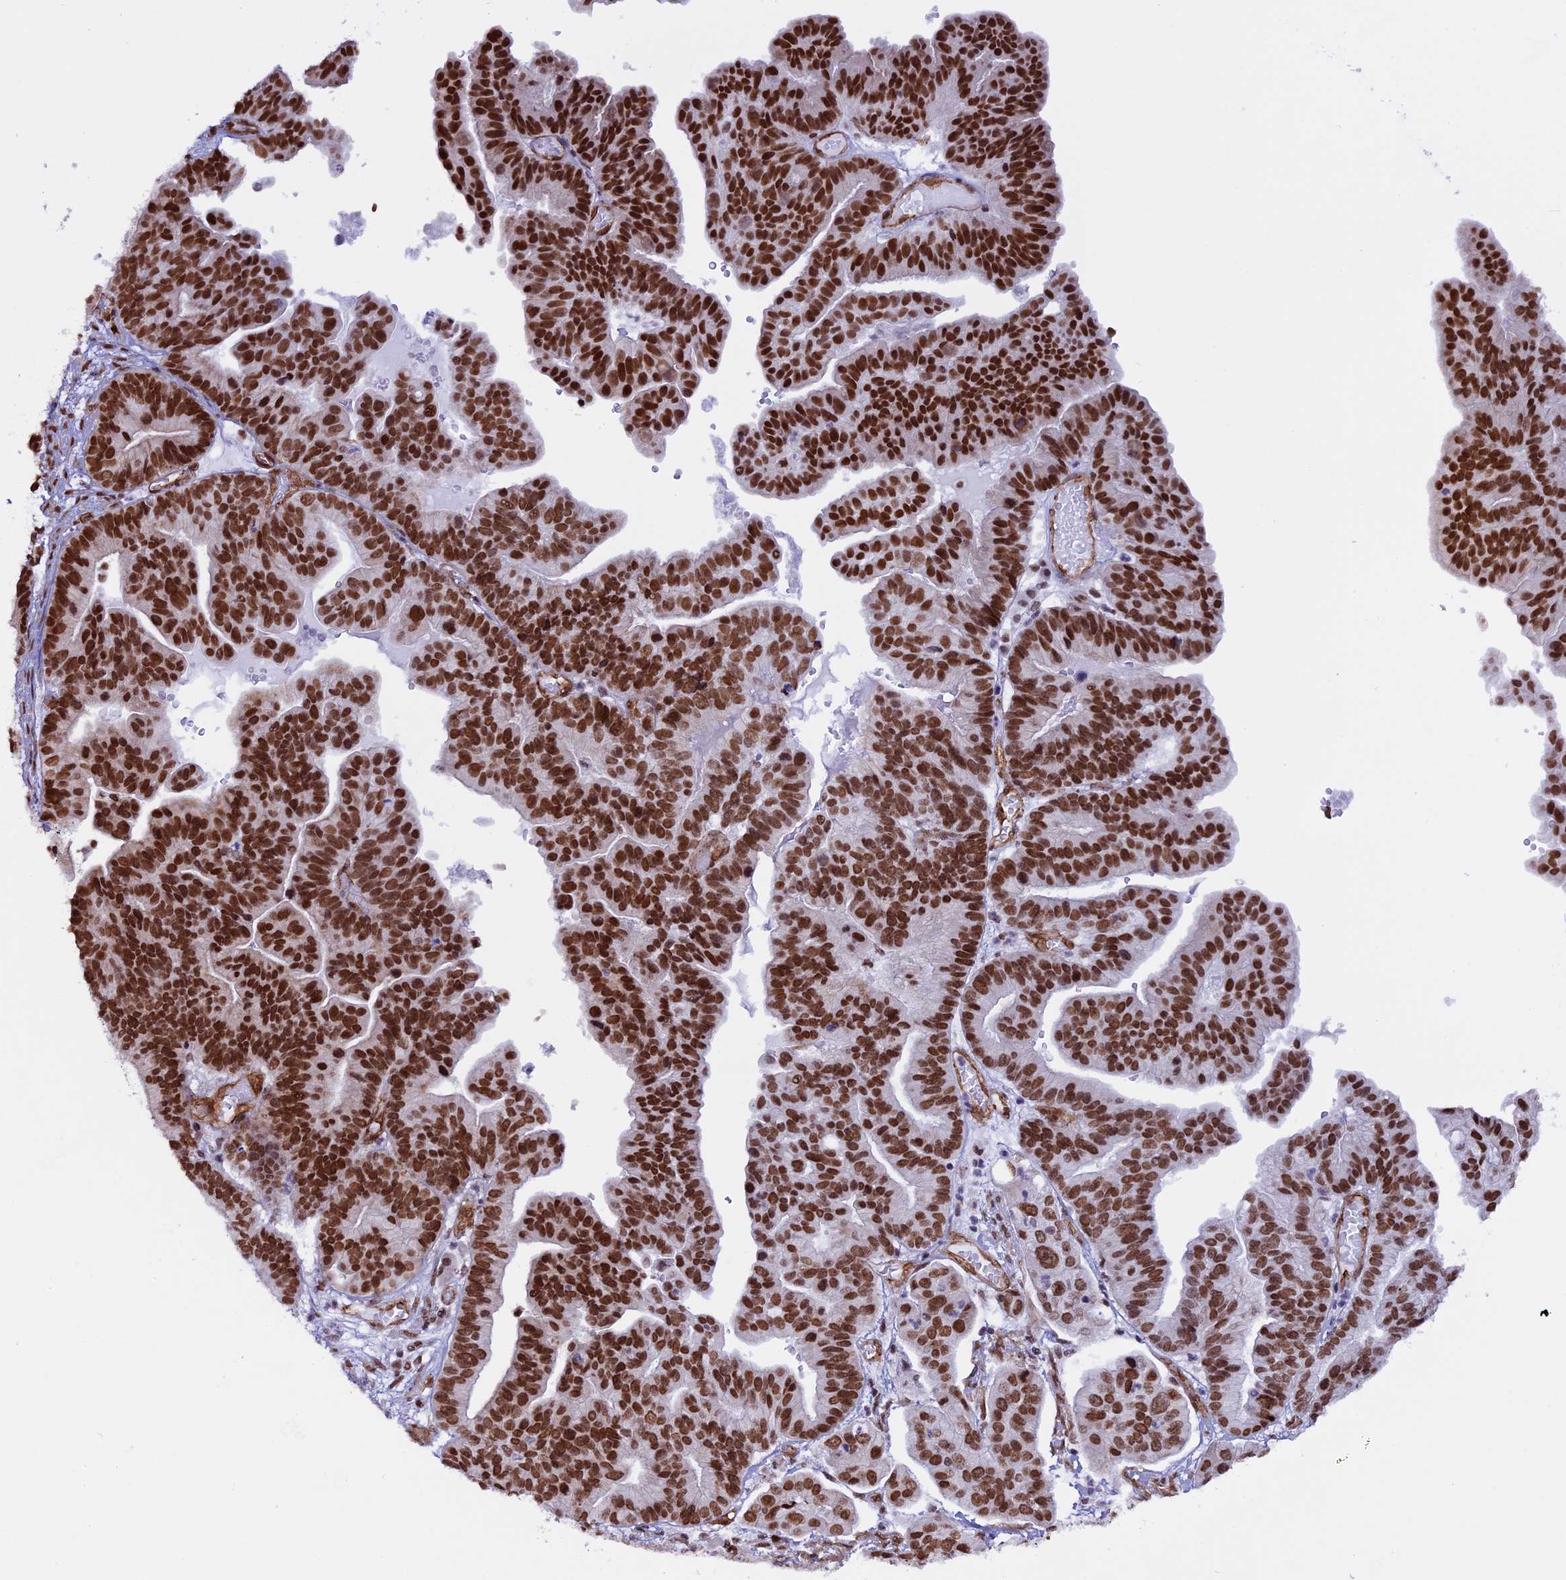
{"staining": {"intensity": "strong", "quantity": ">75%", "location": "nuclear"}, "tissue": "ovarian cancer", "cell_type": "Tumor cells", "image_type": "cancer", "snomed": [{"axis": "morphology", "description": "Cystadenocarcinoma, serous, NOS"}, {"axis": "topography", "description": "Ovary"}], "caption": "Ovarian cancer (serous cystadenocarcinoma) was stained to show a protein in brown. There is high levels of strong nuclear positivity in about >75% of tumor cells.", "gene": "MPHOSPH8", "patient": {"sex": "female", "age": 56}}